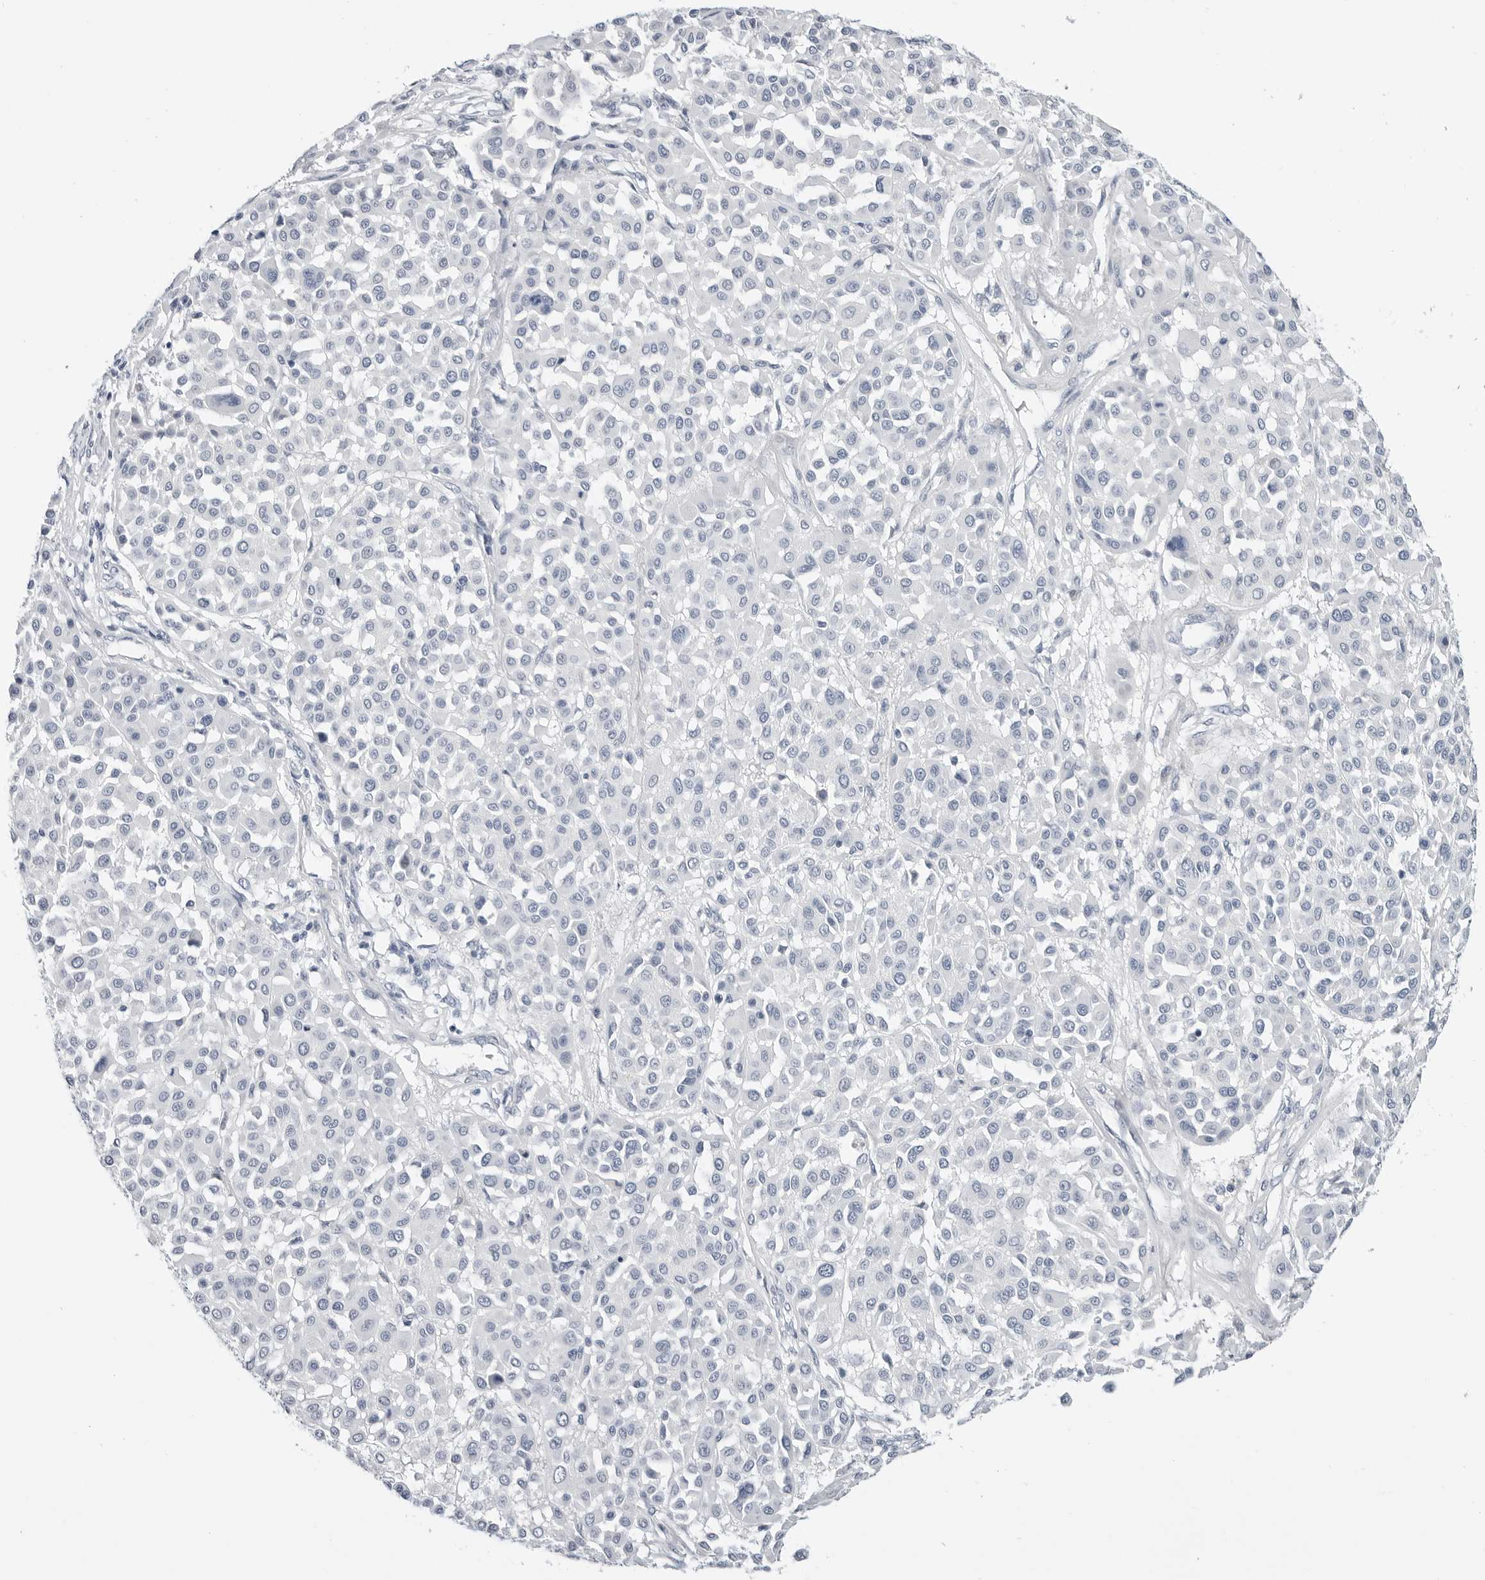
{"staining": {"intensity": "negative", "quantity": "none", "location": "none"}, "tissue": "melanoma", "cell_type": "Tumor cells", "image_type": "cancer", "snomed": [{"axis": "morphology", "description": "Malignant melanoma, Metastatic site"}, {"axis": "topography", "description": "Soft tissue"}], "caption": "A photomicrograph of malignant melanoma (metastatic site) stained for a protein shows no brown staining in tumor cells.", "gene": "PLN", "patient": {"sex": "male", "age": 41}}